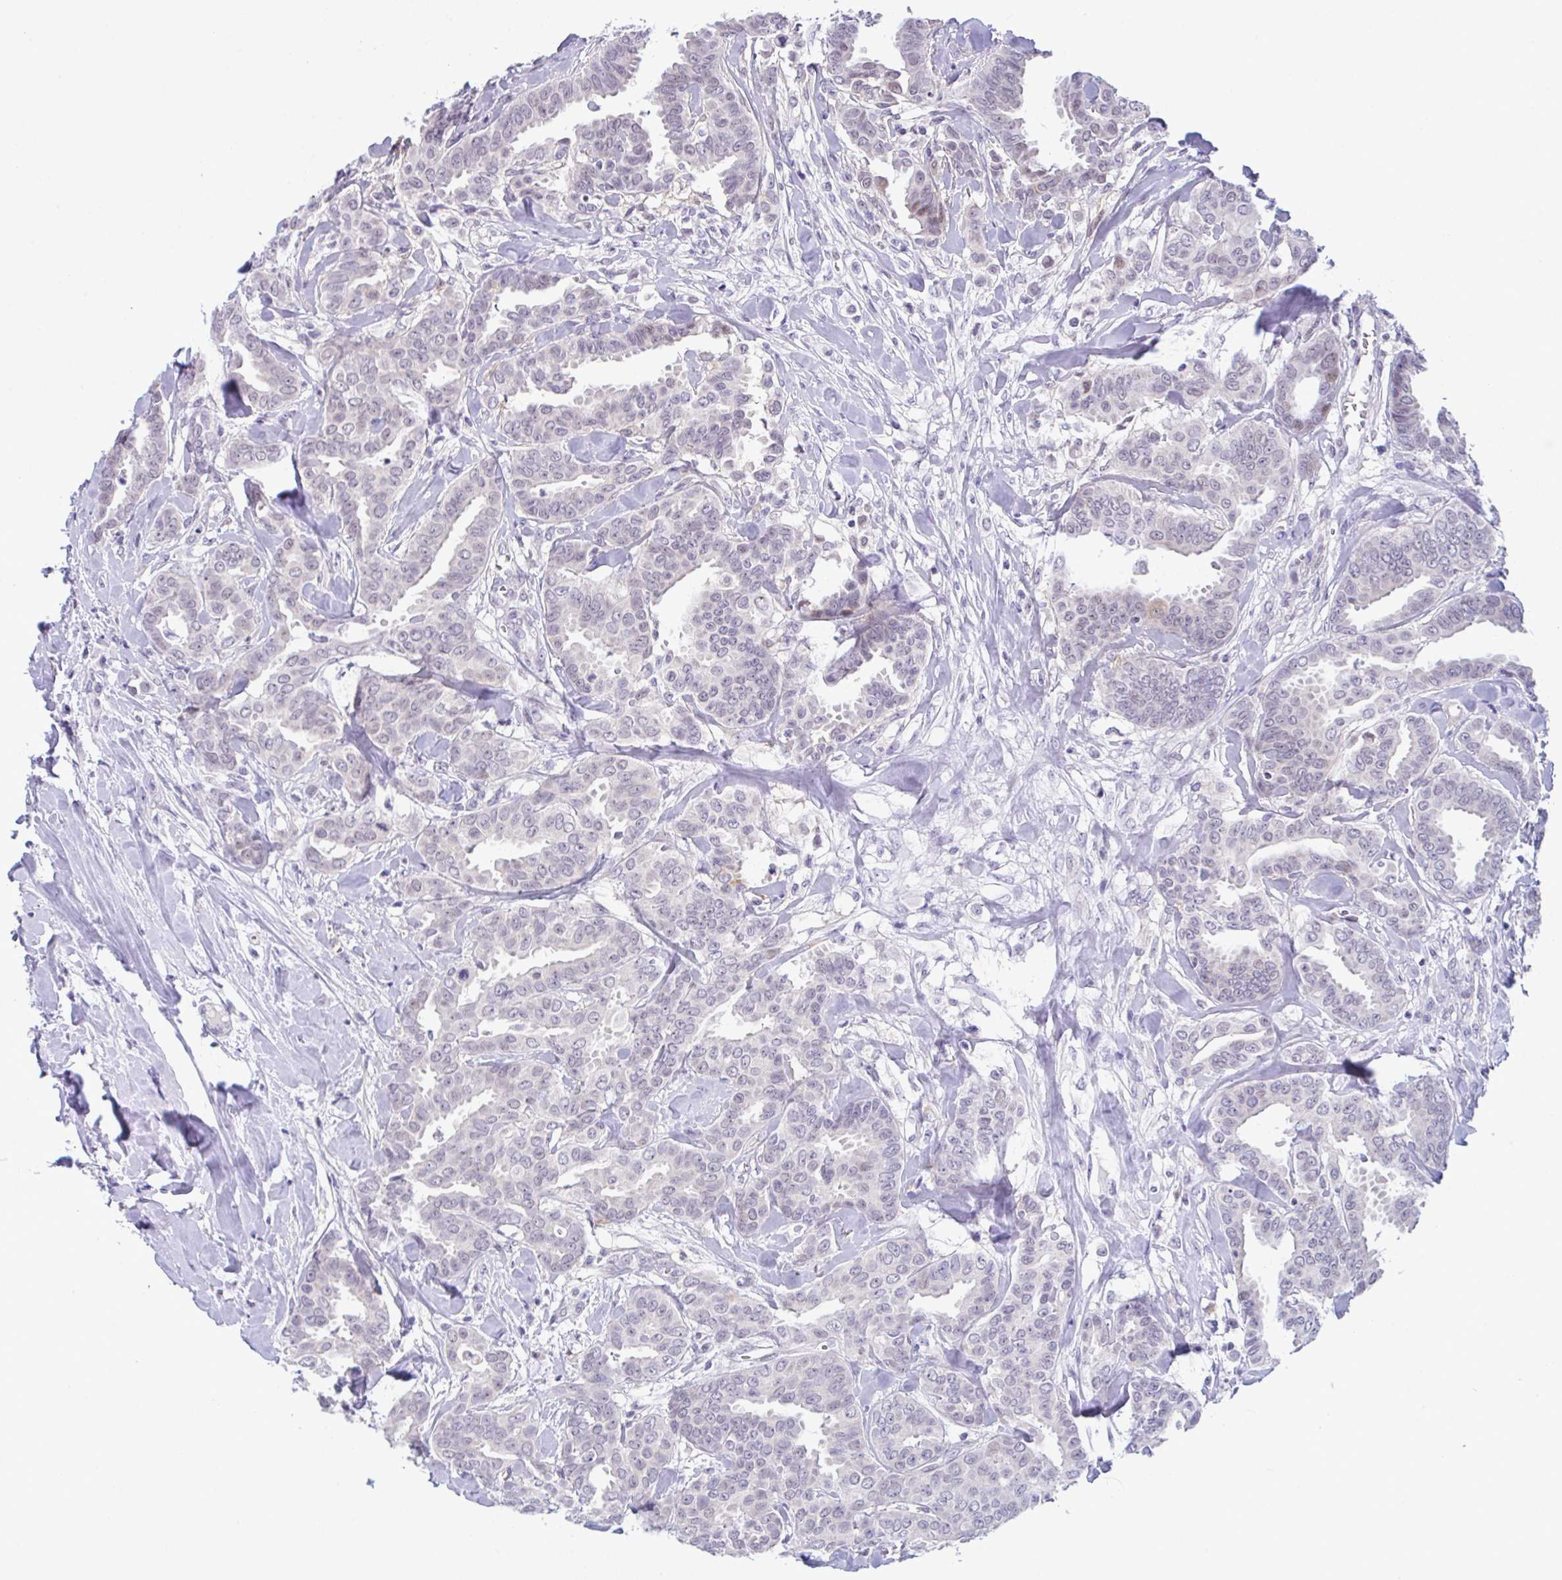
{"staining": {"intensity": "weak", "quantity": "<25%", "location": "nuclear"}, "tissue": "breast cancer", "cell_type": "Tumor cells", "image_type": "cancer", "snomed": [{"axis": "morphology", "description": "Duct carcinoma"}, {"axis": "topography", "description": "Breast"}], "caption": "There is no significant staining in tumor cells of infiltrating ductal carcinoma (breast).", "gene": "USP35", "patient": {"sex": "female", "age": 45}}